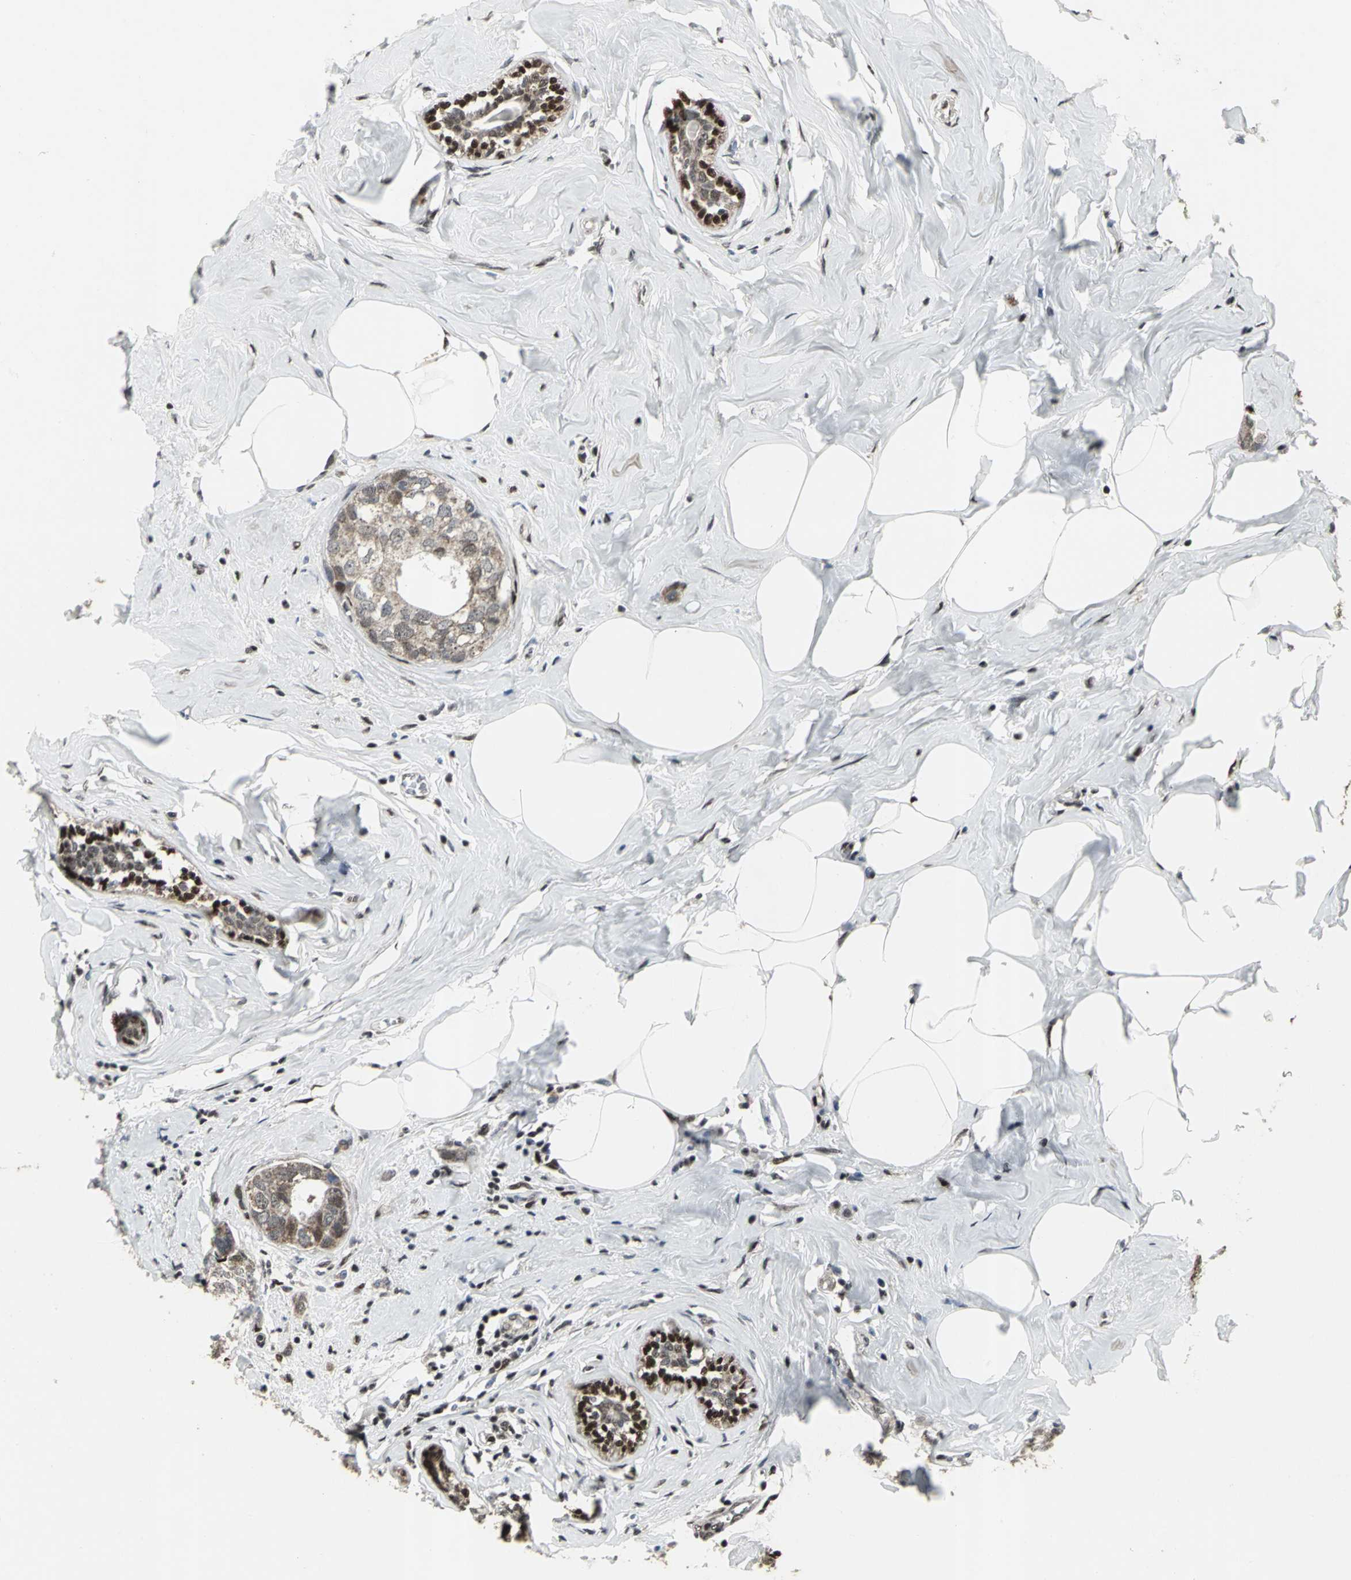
{"staining": {"intensity": "moderate", "quantity": "25%-75%", "location": "nuclear"}, "tissue": "breast cancer", "cell_type": "Tumor cells", "image_type": "cancer", "snomed": [{"axis": "morphology", "description": "Normal tissue, NOS"}, {"axis": "morphology", "description": "Duct carcinoma"}, {"axis": "topography", "description": "Breast"}], "caption": "This photomicrograph exhibits immunohistochemistry staining of human breast cancer, with medium moderate nuclear staining in approximately 25%-75% of tumor cells.", "gene": "SRF", "patient": {"sex": "female", "age": 50}}